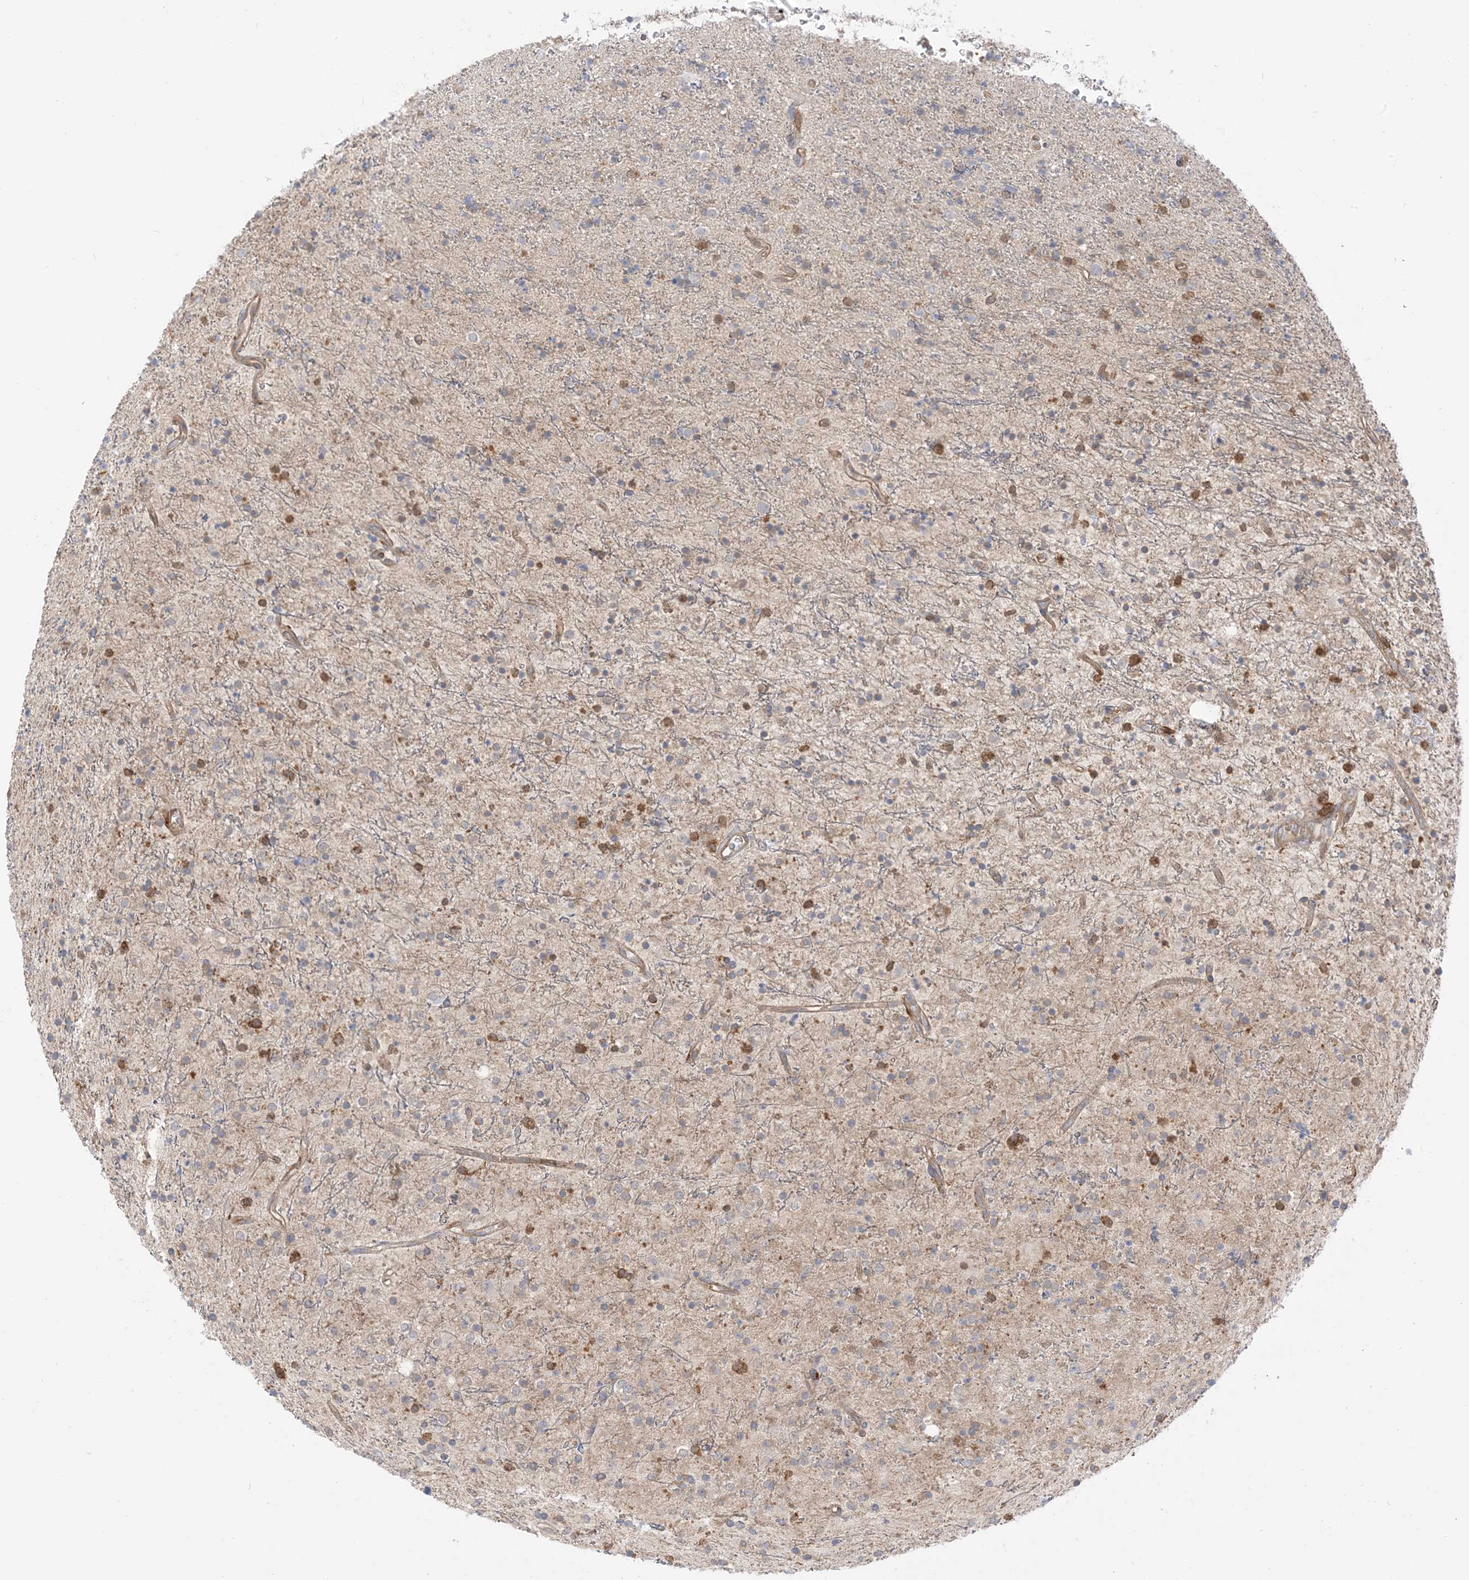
{"staining": {"intensity": "negative", "quantity": "none", "location": "none"}, "tissue": "glioma", "cell_type": "Tumor cells", "image_type": "cancer", "snomed": [{"axis": "morphology", "description": "Glioma, malignant, High grade"}, {"axis": "topography", "description": "Brain"}], "caption": "The histopathology image reveals no significant expression in tumor cells of malignant high-grade glioma. The staining is performed using DAB (3,3'-diaminobenzidine) brown chromogen with nuclei counter-stained in using hematoxylin.", "gene": "CAPZB", "patient": {"sex": "male", "age": 34}}